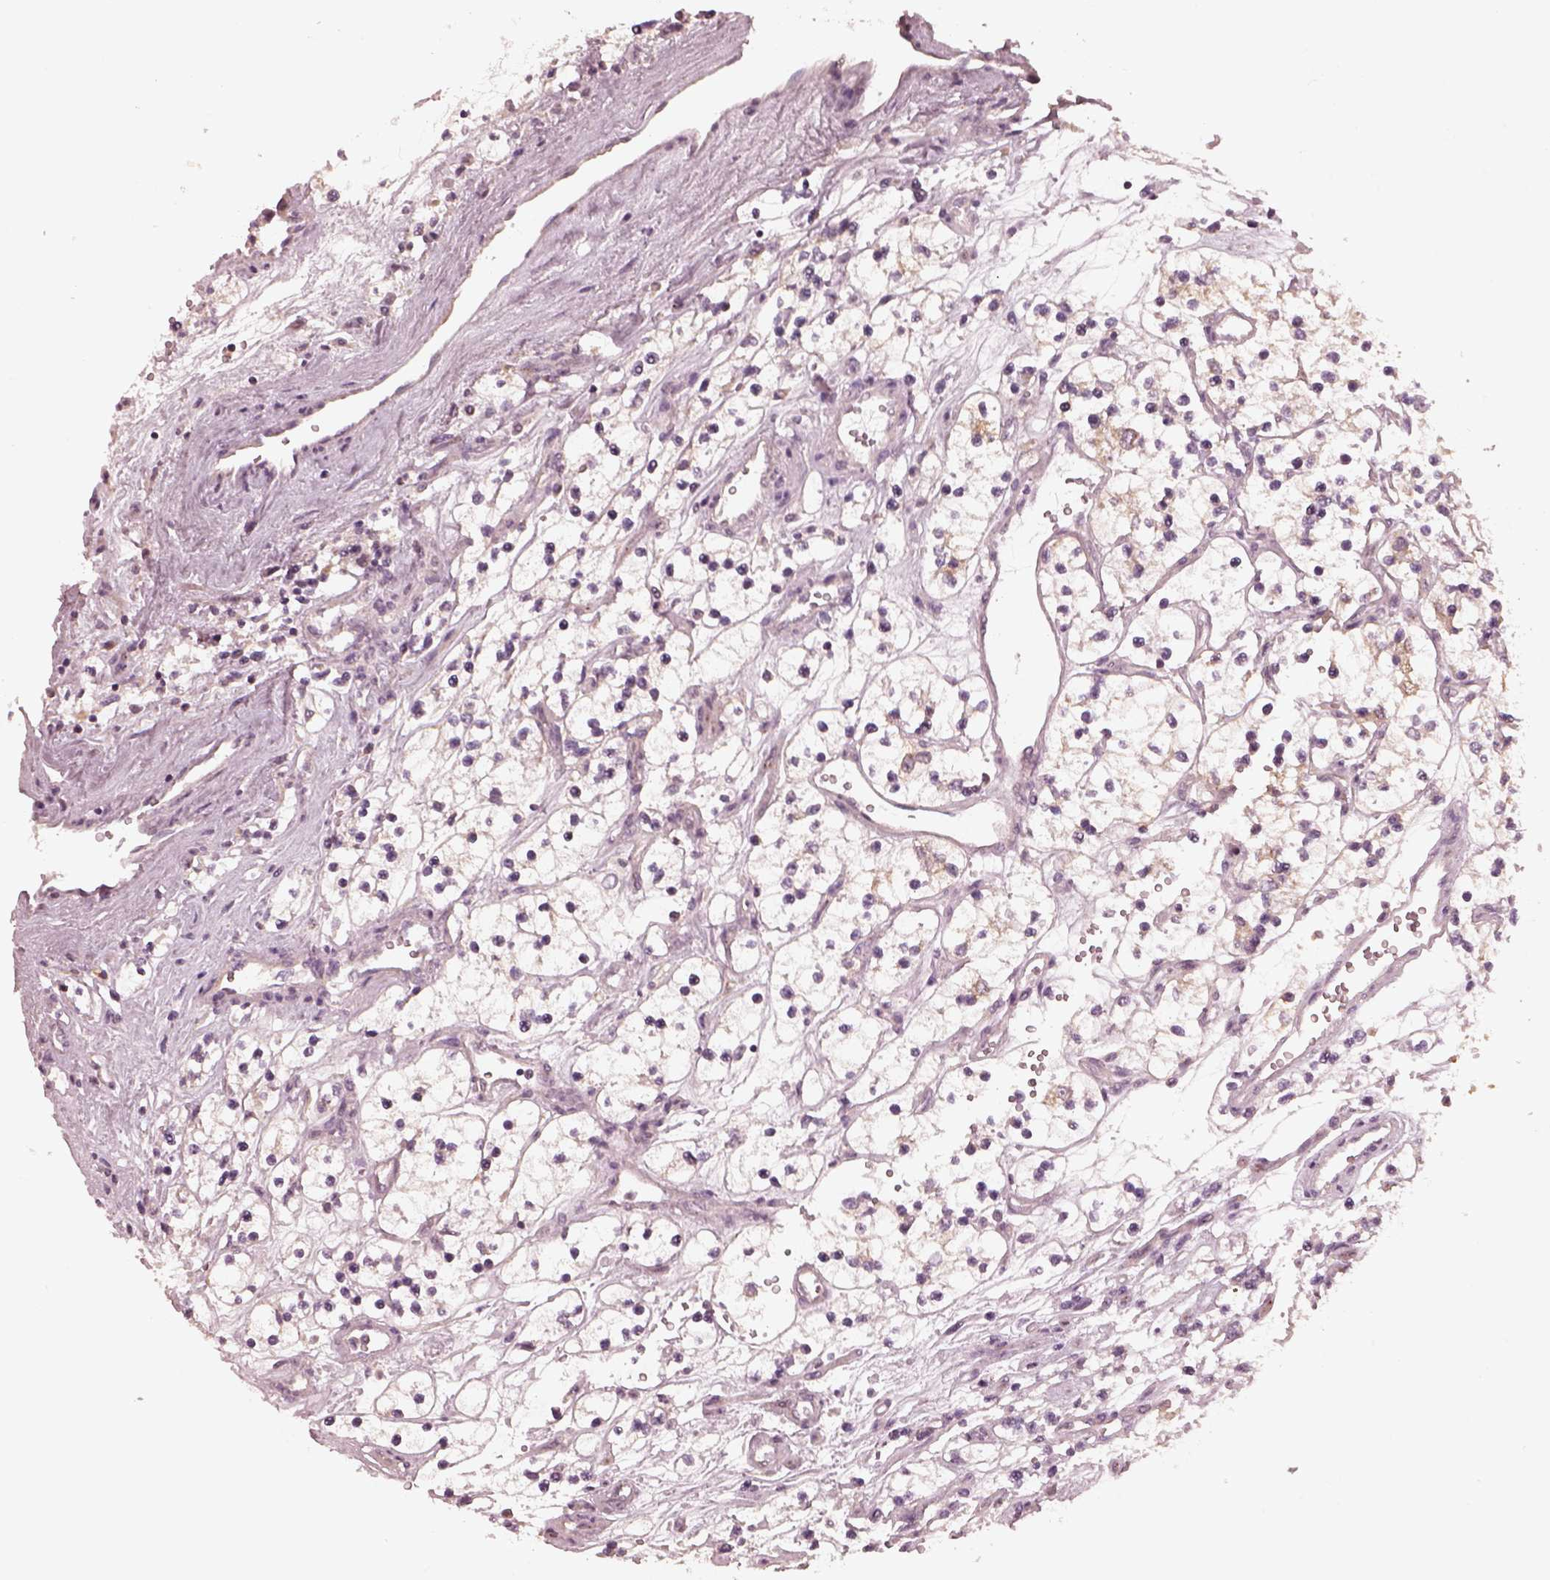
{"staining": {"intensity": "negative", "quantity": "none", "location": "none"}, "tissue": "renal cancer", "cell_type": "Tumor cells", "image_type": "cancer", "snomed": [{"axis": "morphology", "description": "Adenocarcinoma, NOS"}, {"axis": "topography", "description": "Kidney"}], "caption": "This is a image of immunohistochemistry (IHC) staining of adenocarcinoma (renal), which shows no staining in tumor cells.", "gene": "SLC25A46", "patient": {"sex": "female", "age": 69}}